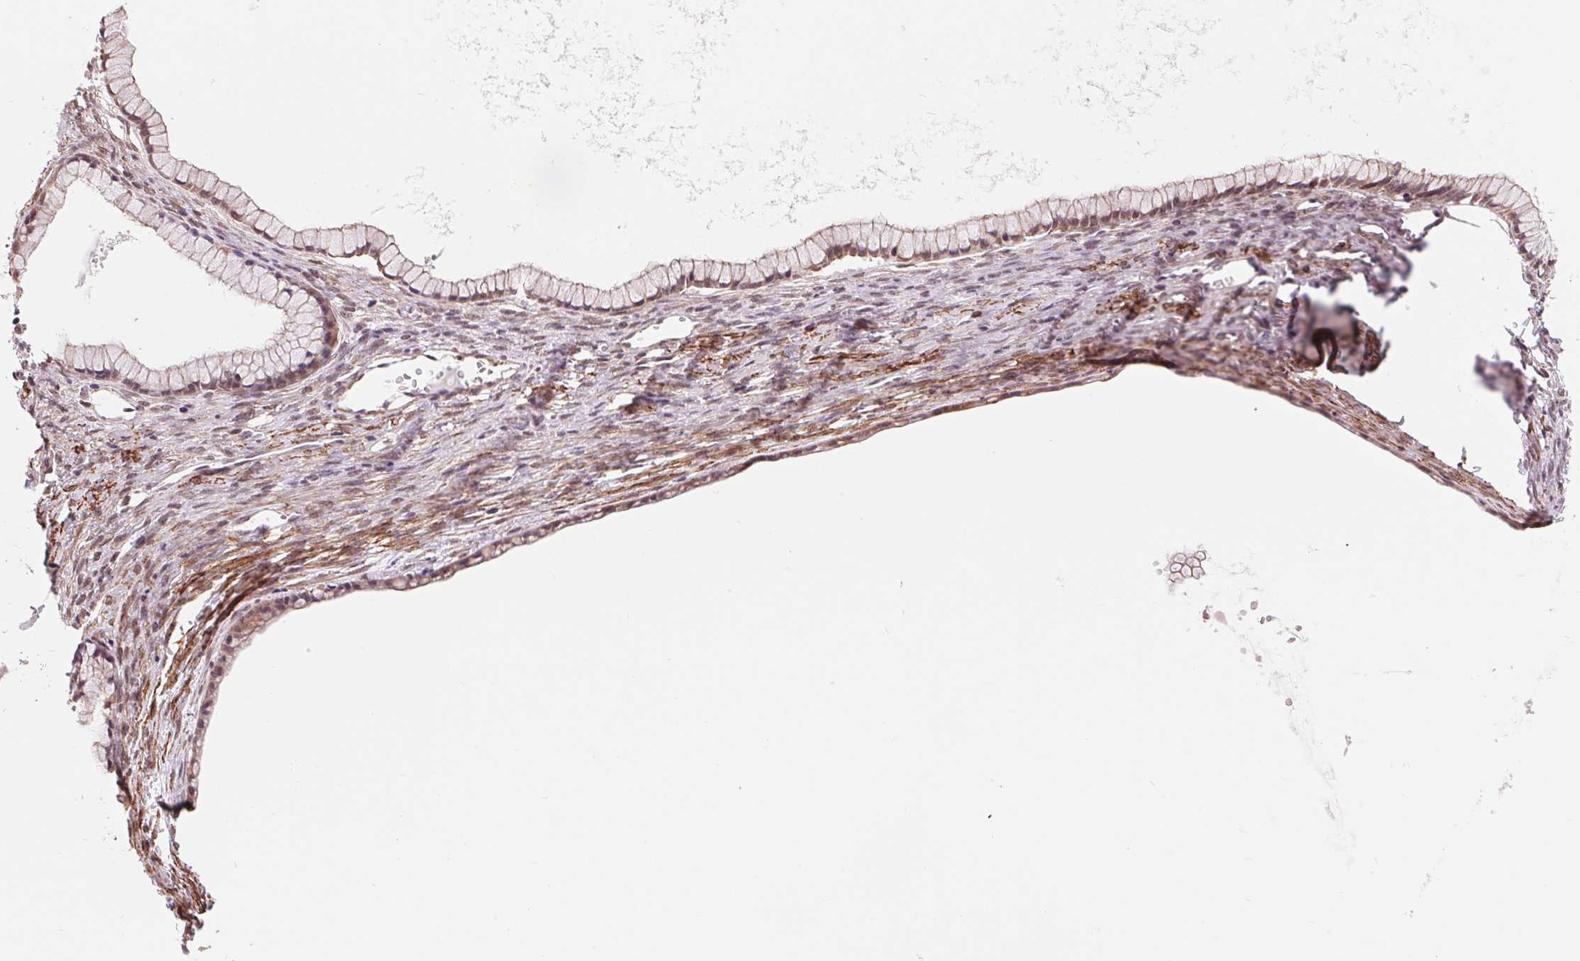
{"staining": {"intensity": "weak", "quantity": ">75%", "location": "cytoplasmic/membranous,nuclear"}, "tissue": "ovarian cancer", "cell_type": "Tumor cells", "image_type": "cancer", "snomed": [{"axis": "morphology", "description": "Cystadenocarcinoma, mucinous, NOS"}, {"axis": "topography", "description": "Ovary"}], "caption": "This histopathology image reveals ovarian cancer stained with immunohistochemistry to label a protein in brown. The cytoplasmic/membranous and nuclear of tumor cells show weak positivity for the protein. Nuclei are counter-stained blue.", "gene": "BCAT1", "patient": {"sex": "female", "age": 41}}